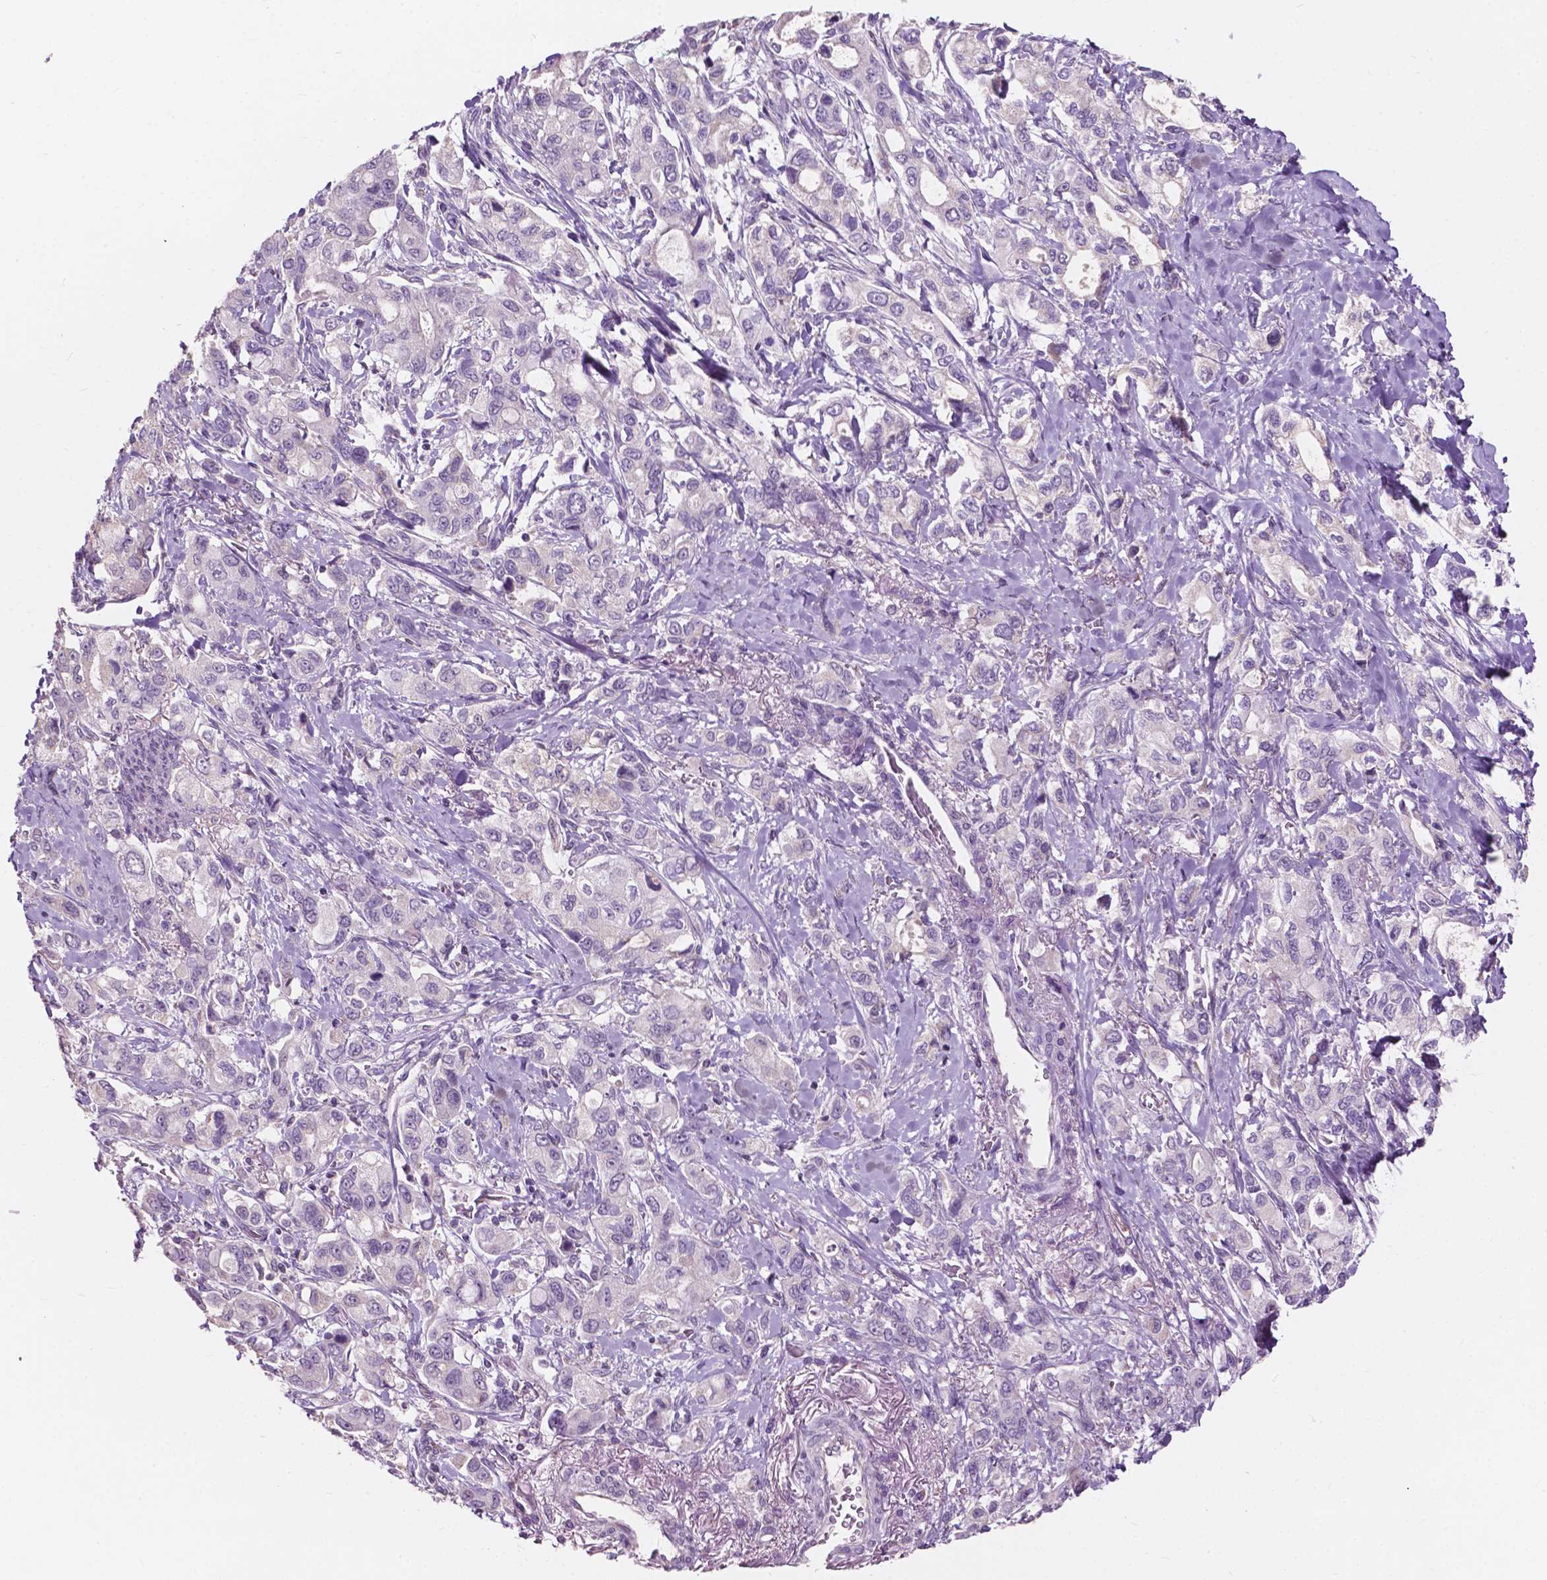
{"staining": {"intensity": "negative", "quantity": "none", "location": "none"}, "tissue": "stomach cancer", "cell_type": "Tumor cells", "image_type": "cancer", "snomed": [{"axis": "morphology", "description": "Adenocarcinoma, NOS"}, {"axis": "topography", "description": "Stomach"}], "caption": "Protein analysis of stomach cancer displays no significant staining in tumor cells.", "gene": "NDUFS1", "patient": {"sex": "male", "age": 63}}